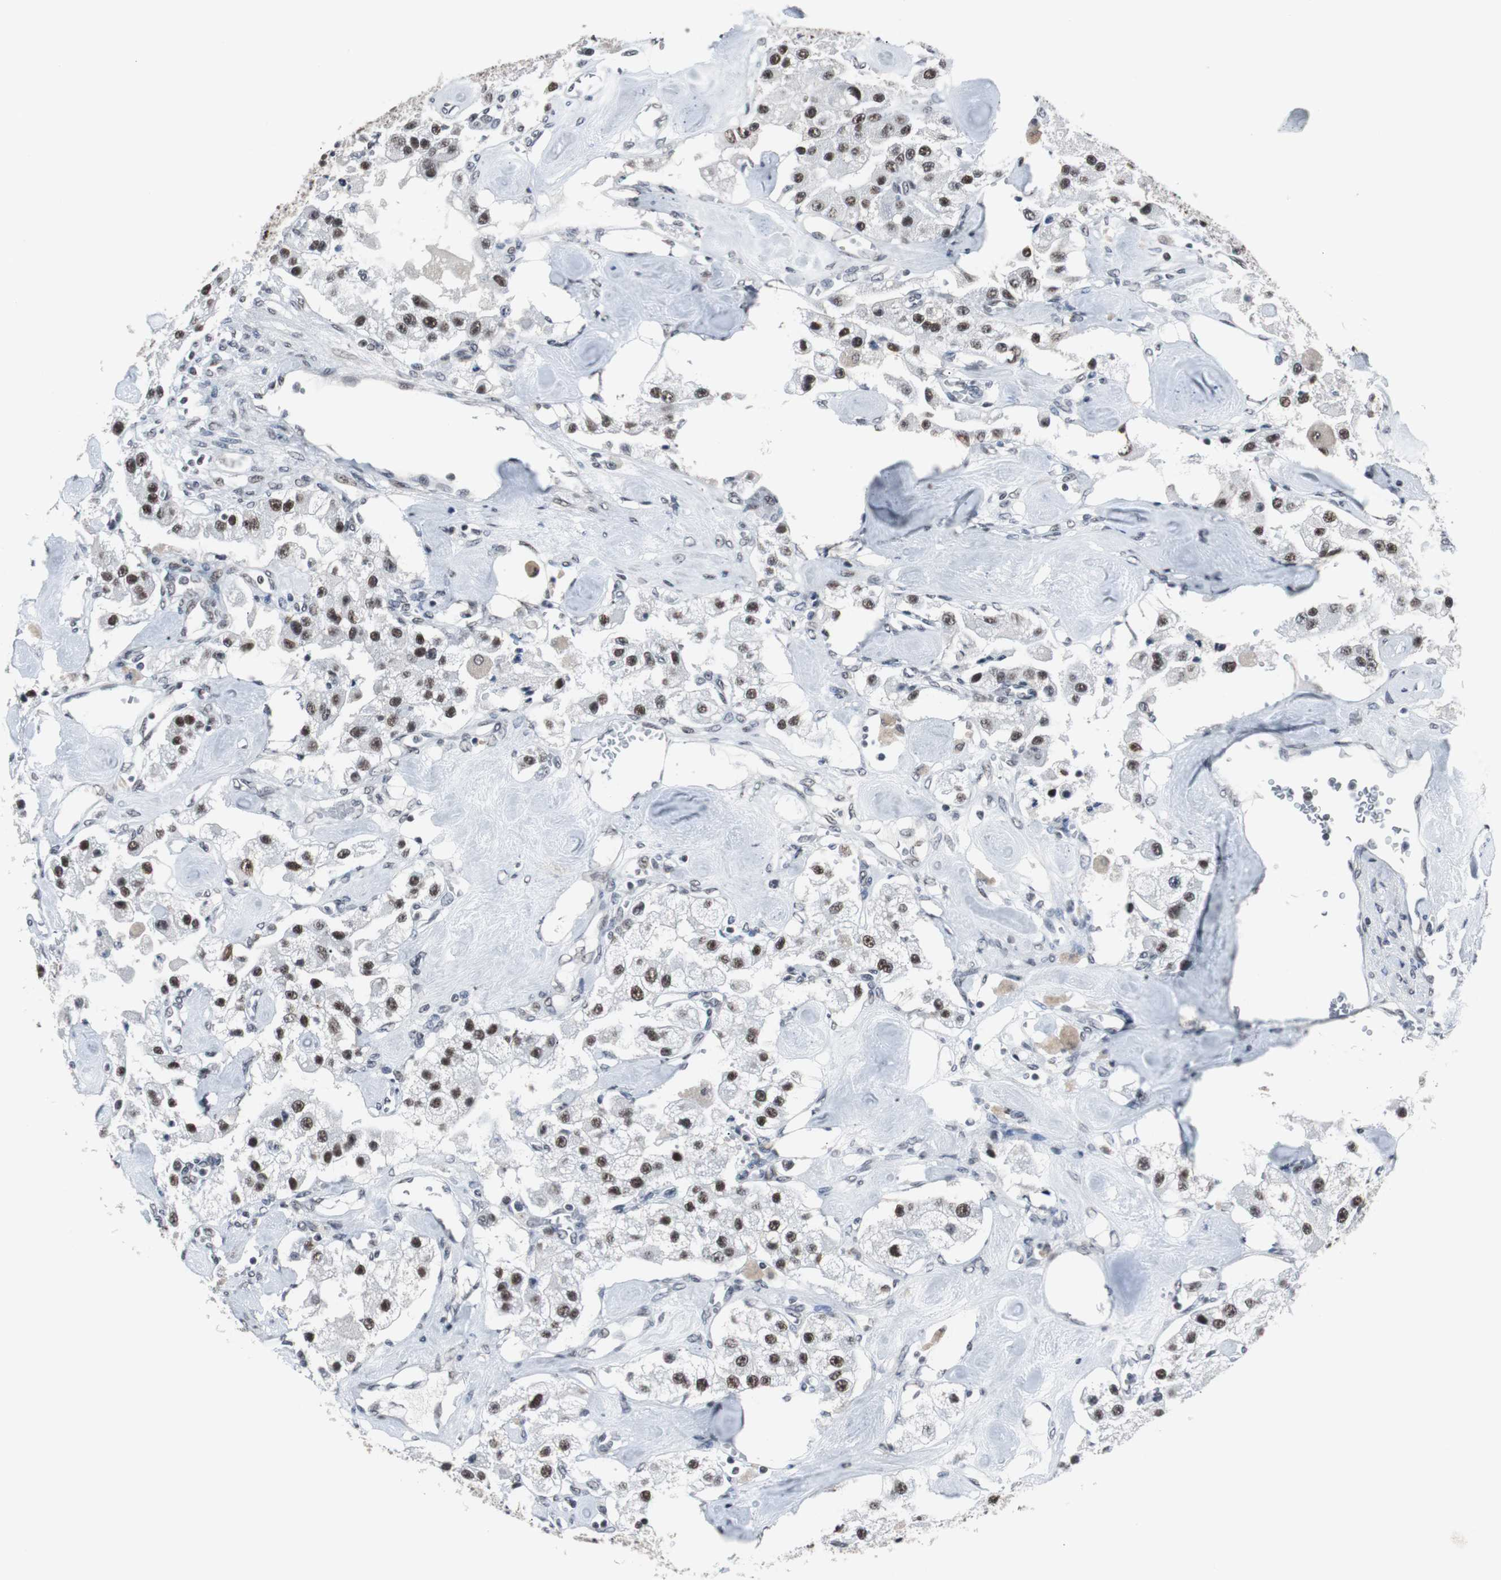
{"staining": {"intensity": "strong", "quantity": ">75%", "location": "nuclear"}, "tissue": "carcinoid", "cell_type": "Tumor cells", "image_type": "cancer", "snomed": [{"axis": "morphology", "description": "Carcinoid, malignant, NOS"}, {"axis": "topography", "description": "Pancreas"}], "caption": "There is high levels of strong nuclear positivity in tumor cells of malignant carcinoid, as demonstrated by immunohistochemical staining (brown color).", "gene": "TAF7", "patient": {"sex": "male", "age": 41}}